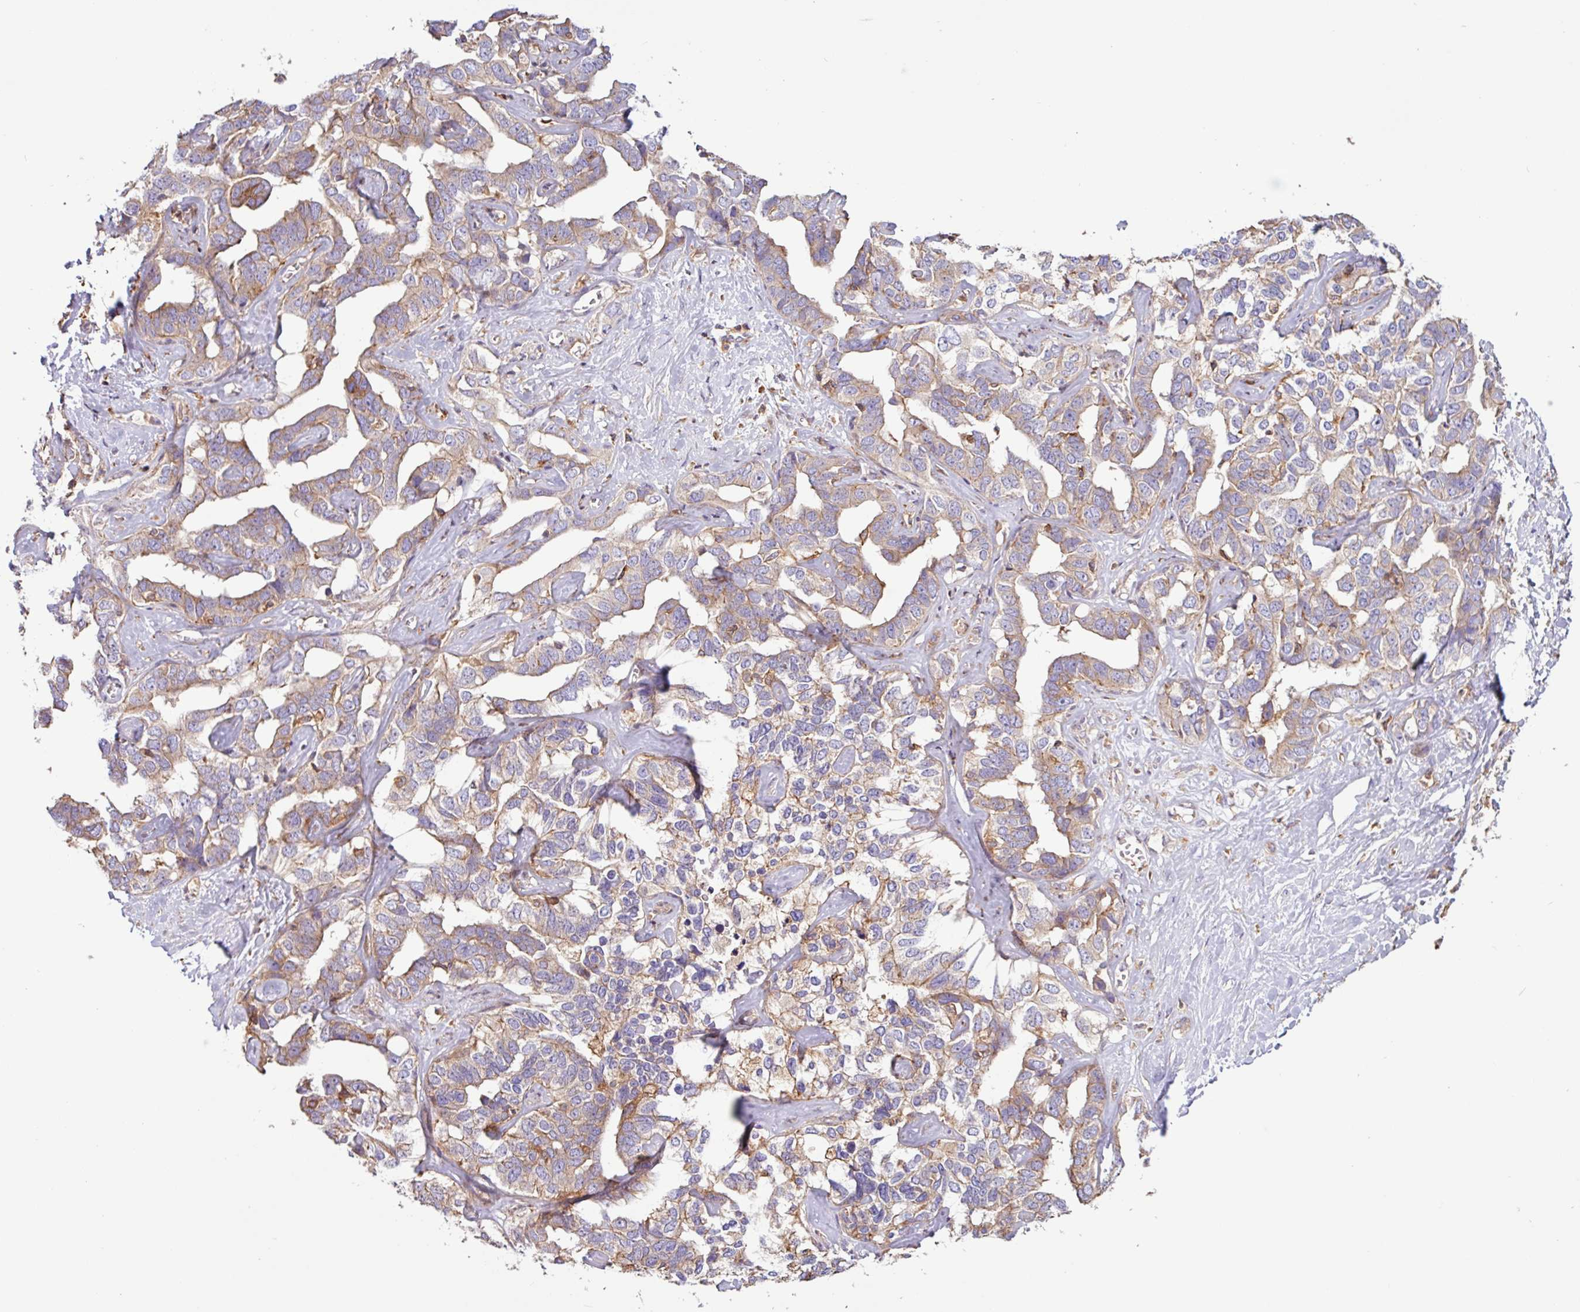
{"staining": {"intensity": "weak", "quantity": "25%-75%", "location": "cytoplasmic/membranous"}, "tissue": "liver cancer", "cell_type": "Tumor cells", "image_type": "cancer", "snomed": [{"axis": "morphology", "description": "Cholangiocarcinoma"}, {"axis": "topography", "description": "Liver"}], "caption": "Liver cancer (cholangiocarcinoma) tissue displays weak cytoplasmic/membranous positivity in approximately 25%-75% of tumor cells, visualized by immunohistochemistry.", "gene": "ACTR3", "patient": {"sex": "male", "age": 59}}